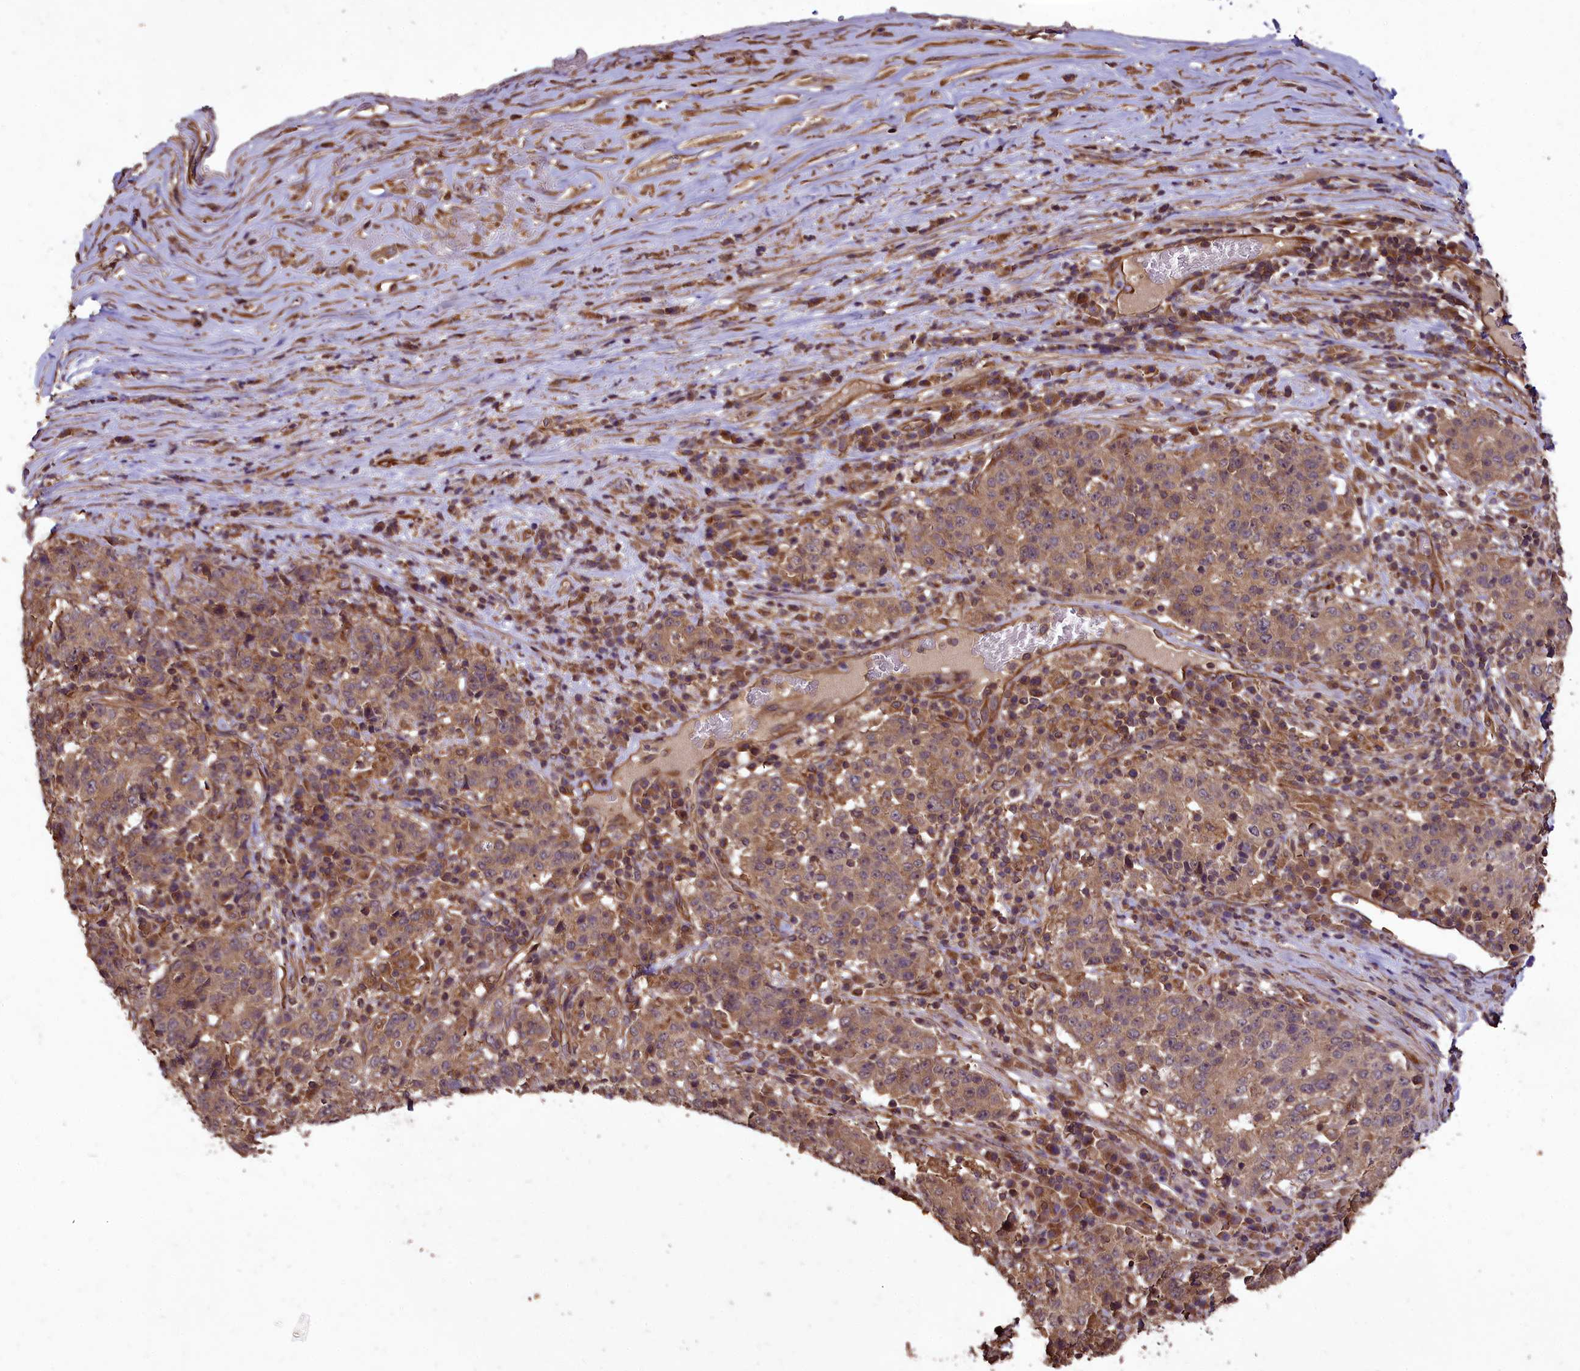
{"staining": {"intensity": "moderate", "quantity": ">75%", "location": "cytoplasmic/membranous"}, "tissue": "stomach cancer", "cell_type": "Tumor cells", "image_type": "cancer", "snomed": [{"axis": "morphology", "description": "Adenocarcinoma, NOS"}, {"axis": "topography", "description": "Stomach"}], "caption": "IHC micrograph of neoplastic tissue: stomach cancer (adenocarcinoma) stained using immunohistochemistry demonstrates medium levels of moderate protein expression localized specifically in the cytoplasmic/membranous of tumor cells, appearing as a cytoplasmic/membranous brown color.", "gene": "TTLL10", "patient": {"sex": "male", "age": 59}}